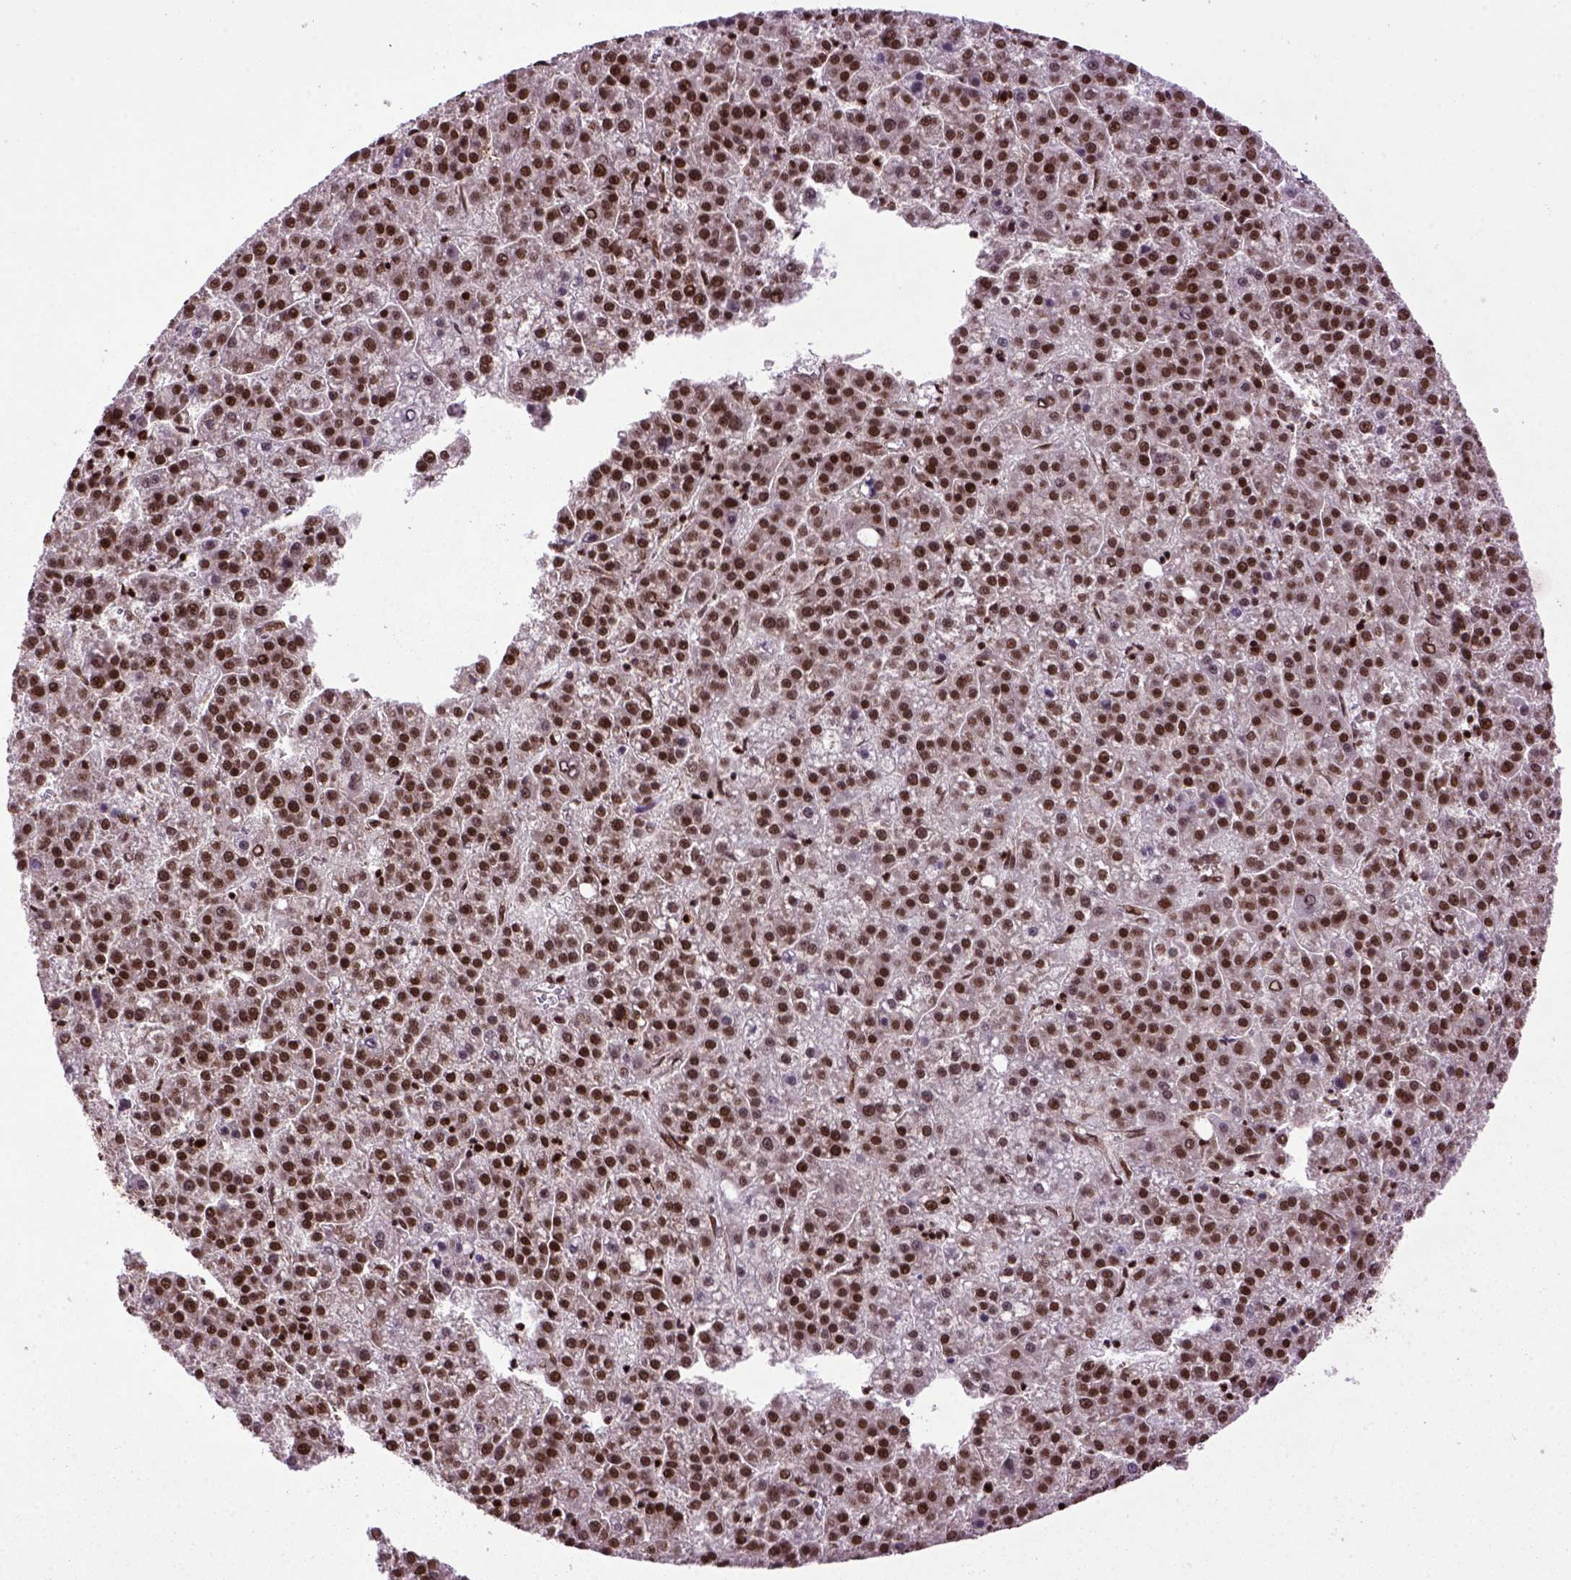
{"staining": {"intensity": "strong", "quantity": ">75%", "location": "nuclear"}, "tissue": "liver cancer", "cell_type": "Tumor cells", "image_type": "cancer", "snomed": [{"axis": "morphology", "description": "Carcinoma, Hepatocellular, NOS"}, {"axis": "topography", "description": "Liver"}], "caption": "This image shows immunohistochemistry (IHC) staining of liver hepatocellular carcinoma, with high strong nuclear staining in about >75% of tumor cells.", "gene": "CELF1", "patient": {"sex": "female", "age": 58}}